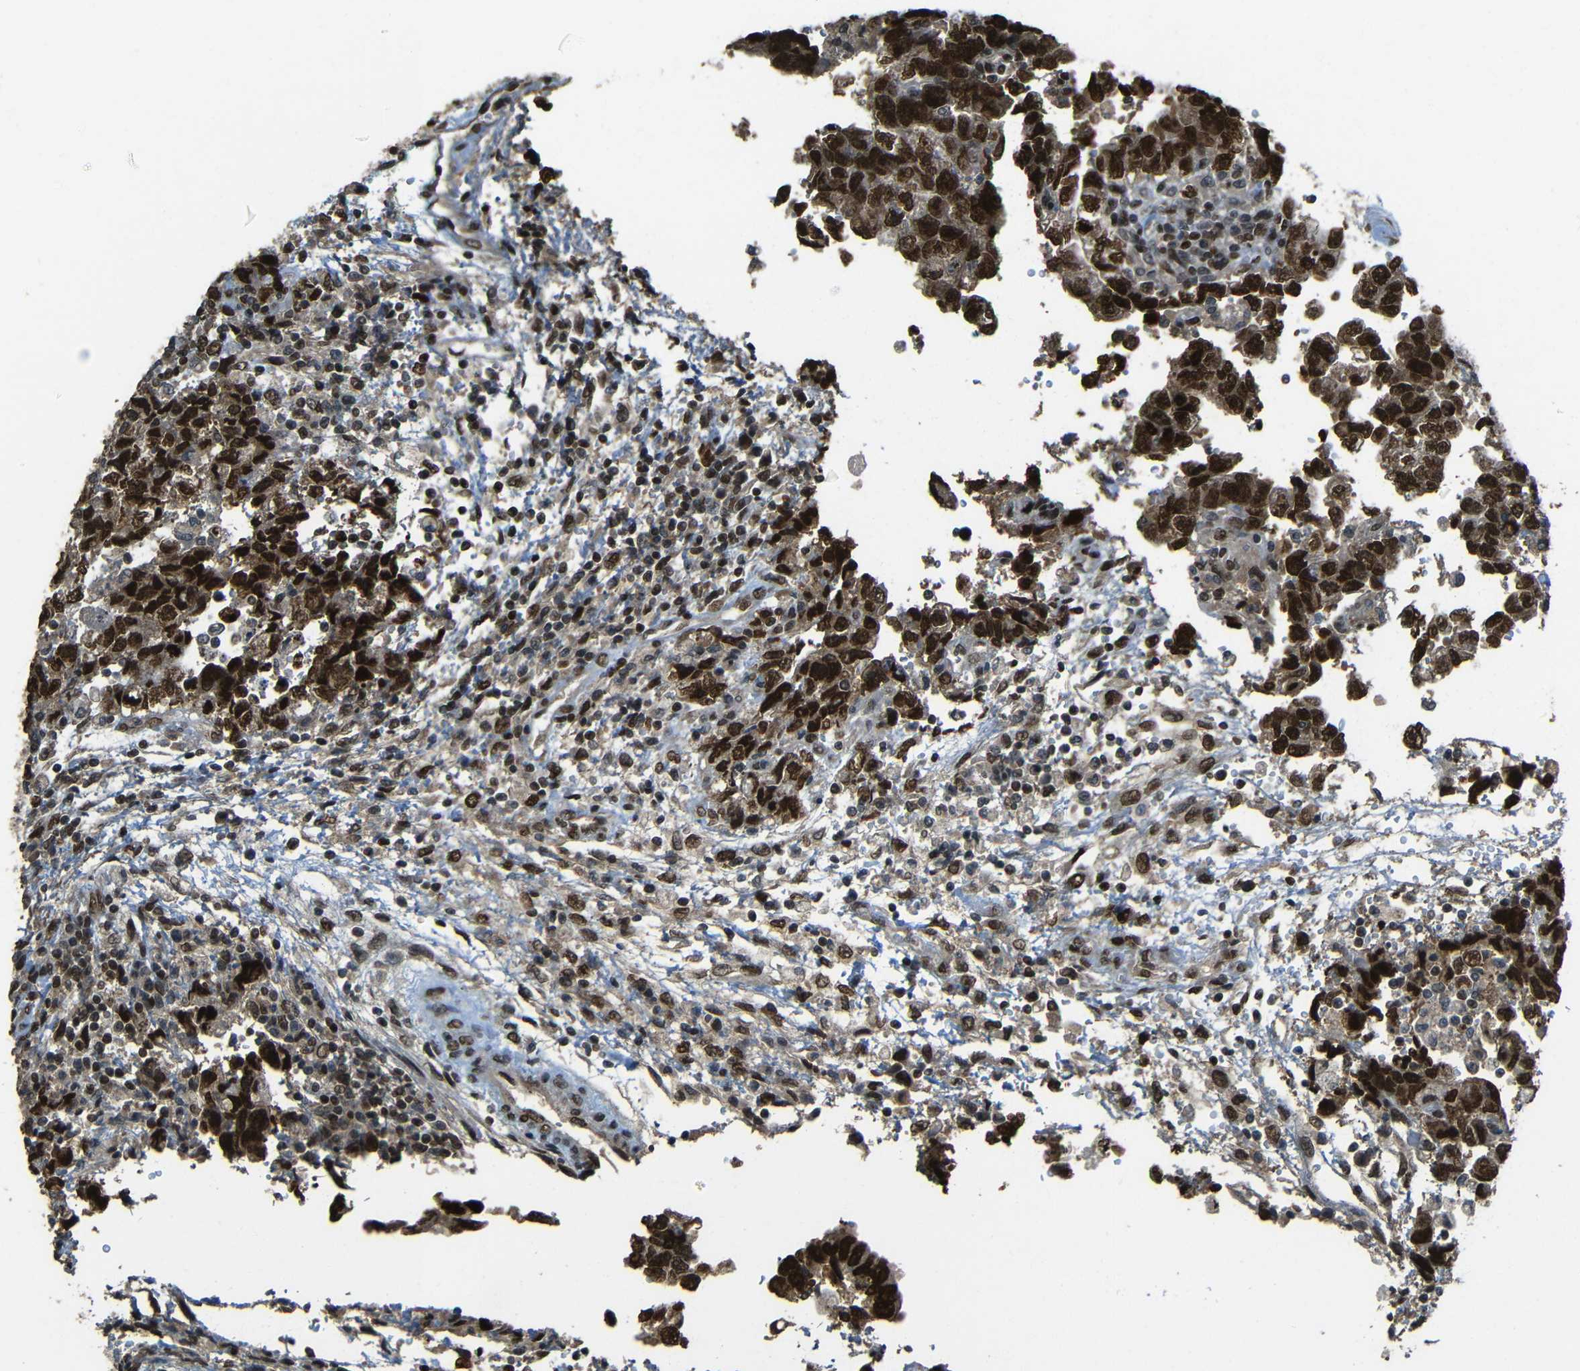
{"staining": {"intensity": "strong", "quantity": ">75%", "location": "cytoplasmic/membranous,nuclear"}, "tissue": "testis cancer", "cell_type": "Tumor cells", "image_type": "cancer", "snomed": [{"axis": "morphology", "description": "Carcinoma, Embryonal, NOS"}, {"axis": "topography", "description": "Testis"}], "caption": "High-magnification brightfield microscopy of testis cancer stained with DAB (brown) and counterstained with hematoxylin (blue). tumor cells exhibit strong cytoplasmic/membranous and nuclear expression is appreciated in about>75% of cells.", "gene": "PSIP1", "patient": {"sex": "male", "age": 36}}